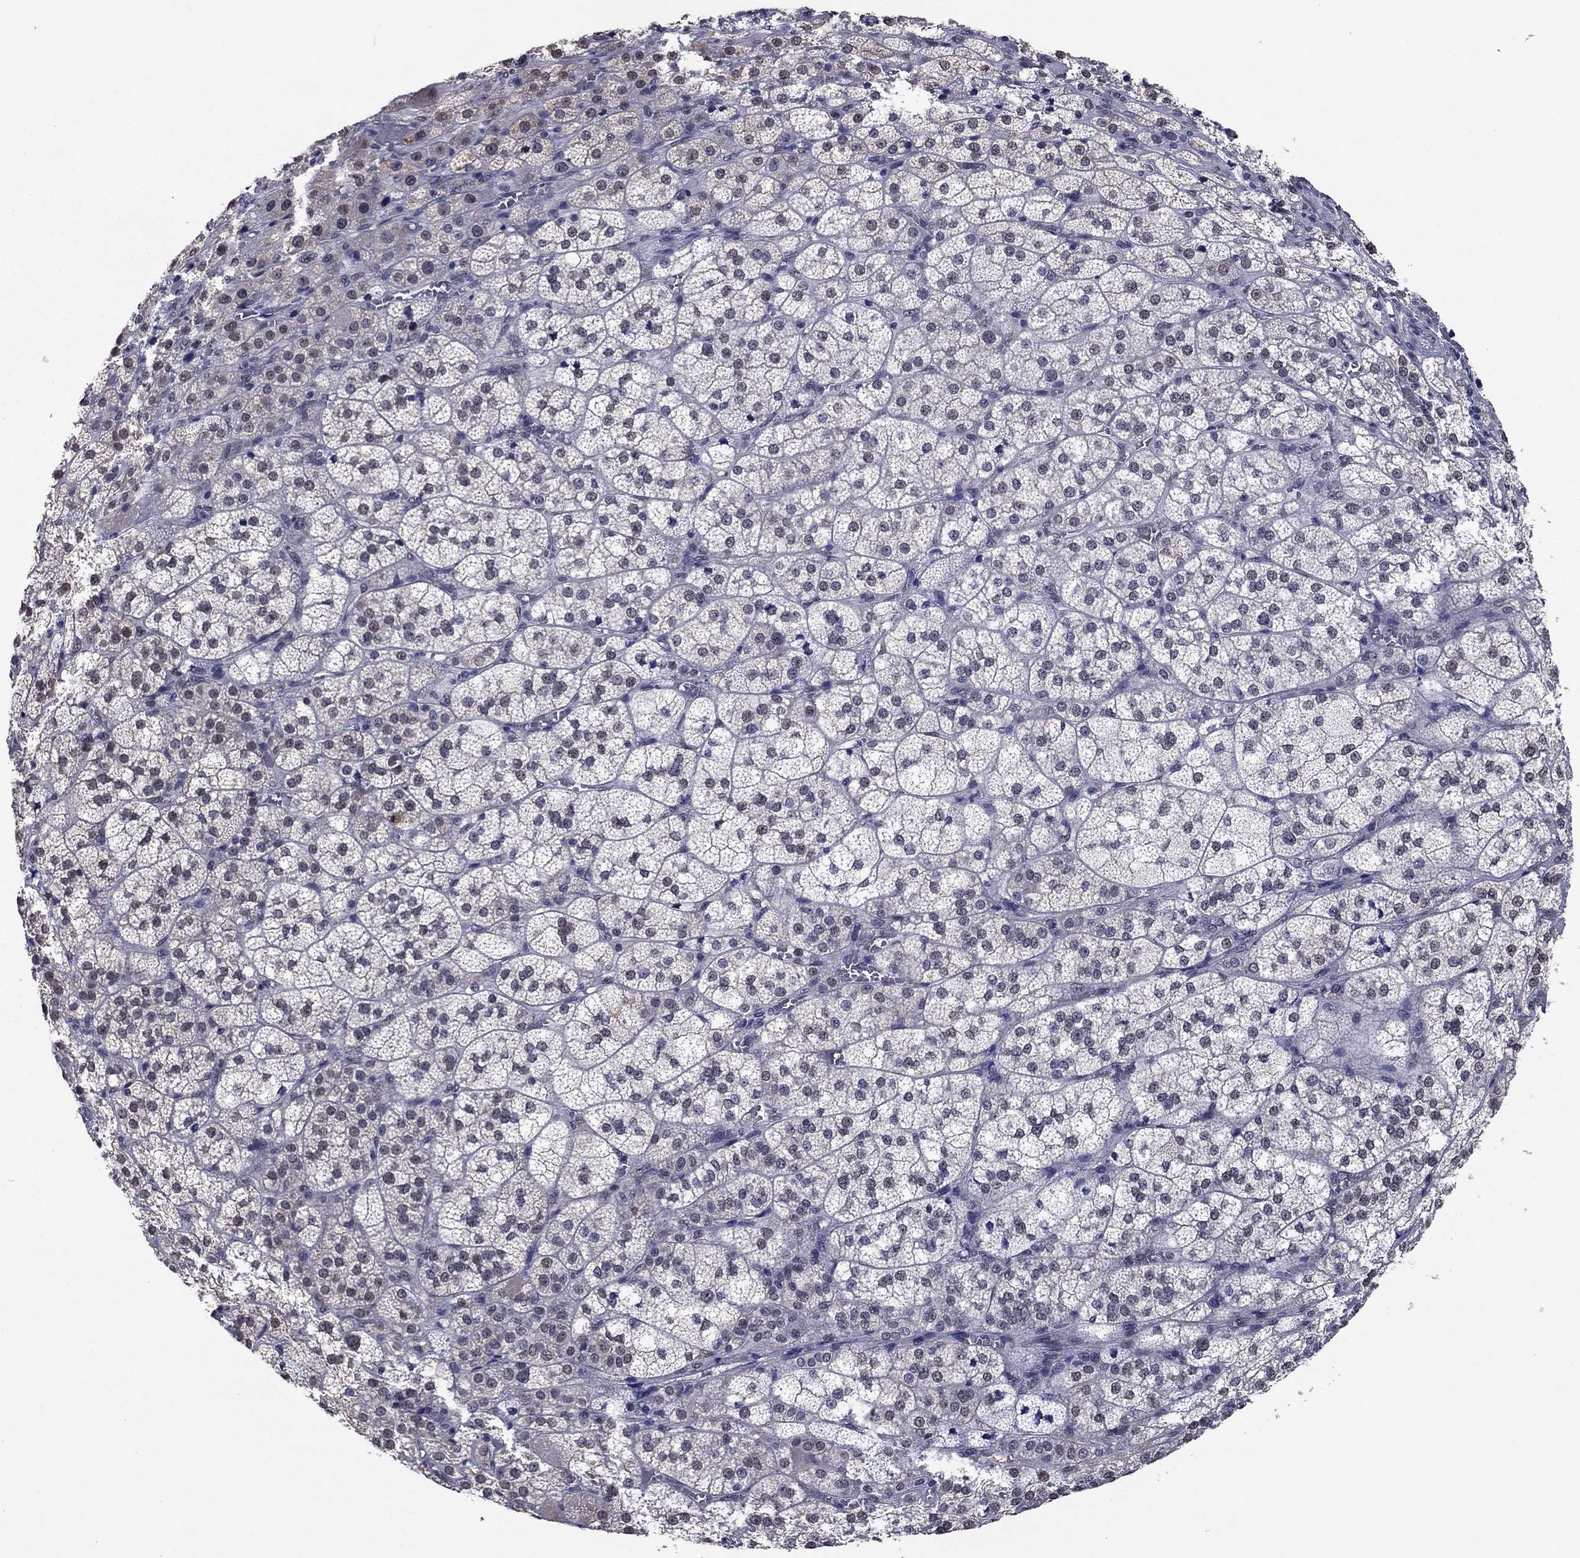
{"staining": {"intensity": "weak", "quantity": "<25%", "location": "nuclear"}, "tissue": "adrenal gland", "cell_type": "Glandular cells", "image_type": "normal", "snomed": [{"axis": "morphology", "description": "Normal tissue, NOS"}, {"axis": "topography", "description": "Adrenal gland"}], "caption": "DAB (3,3'-diaminobenzidine) immunohistochemical staining of benign human adrenal gland demonstrates no significant positivity in glandular cells. (Immunohistochemistry (ihc), brightfield microscopy, high magnification).", "gene": "TYMS", "patient": {"sex": "female", "age": 60}}